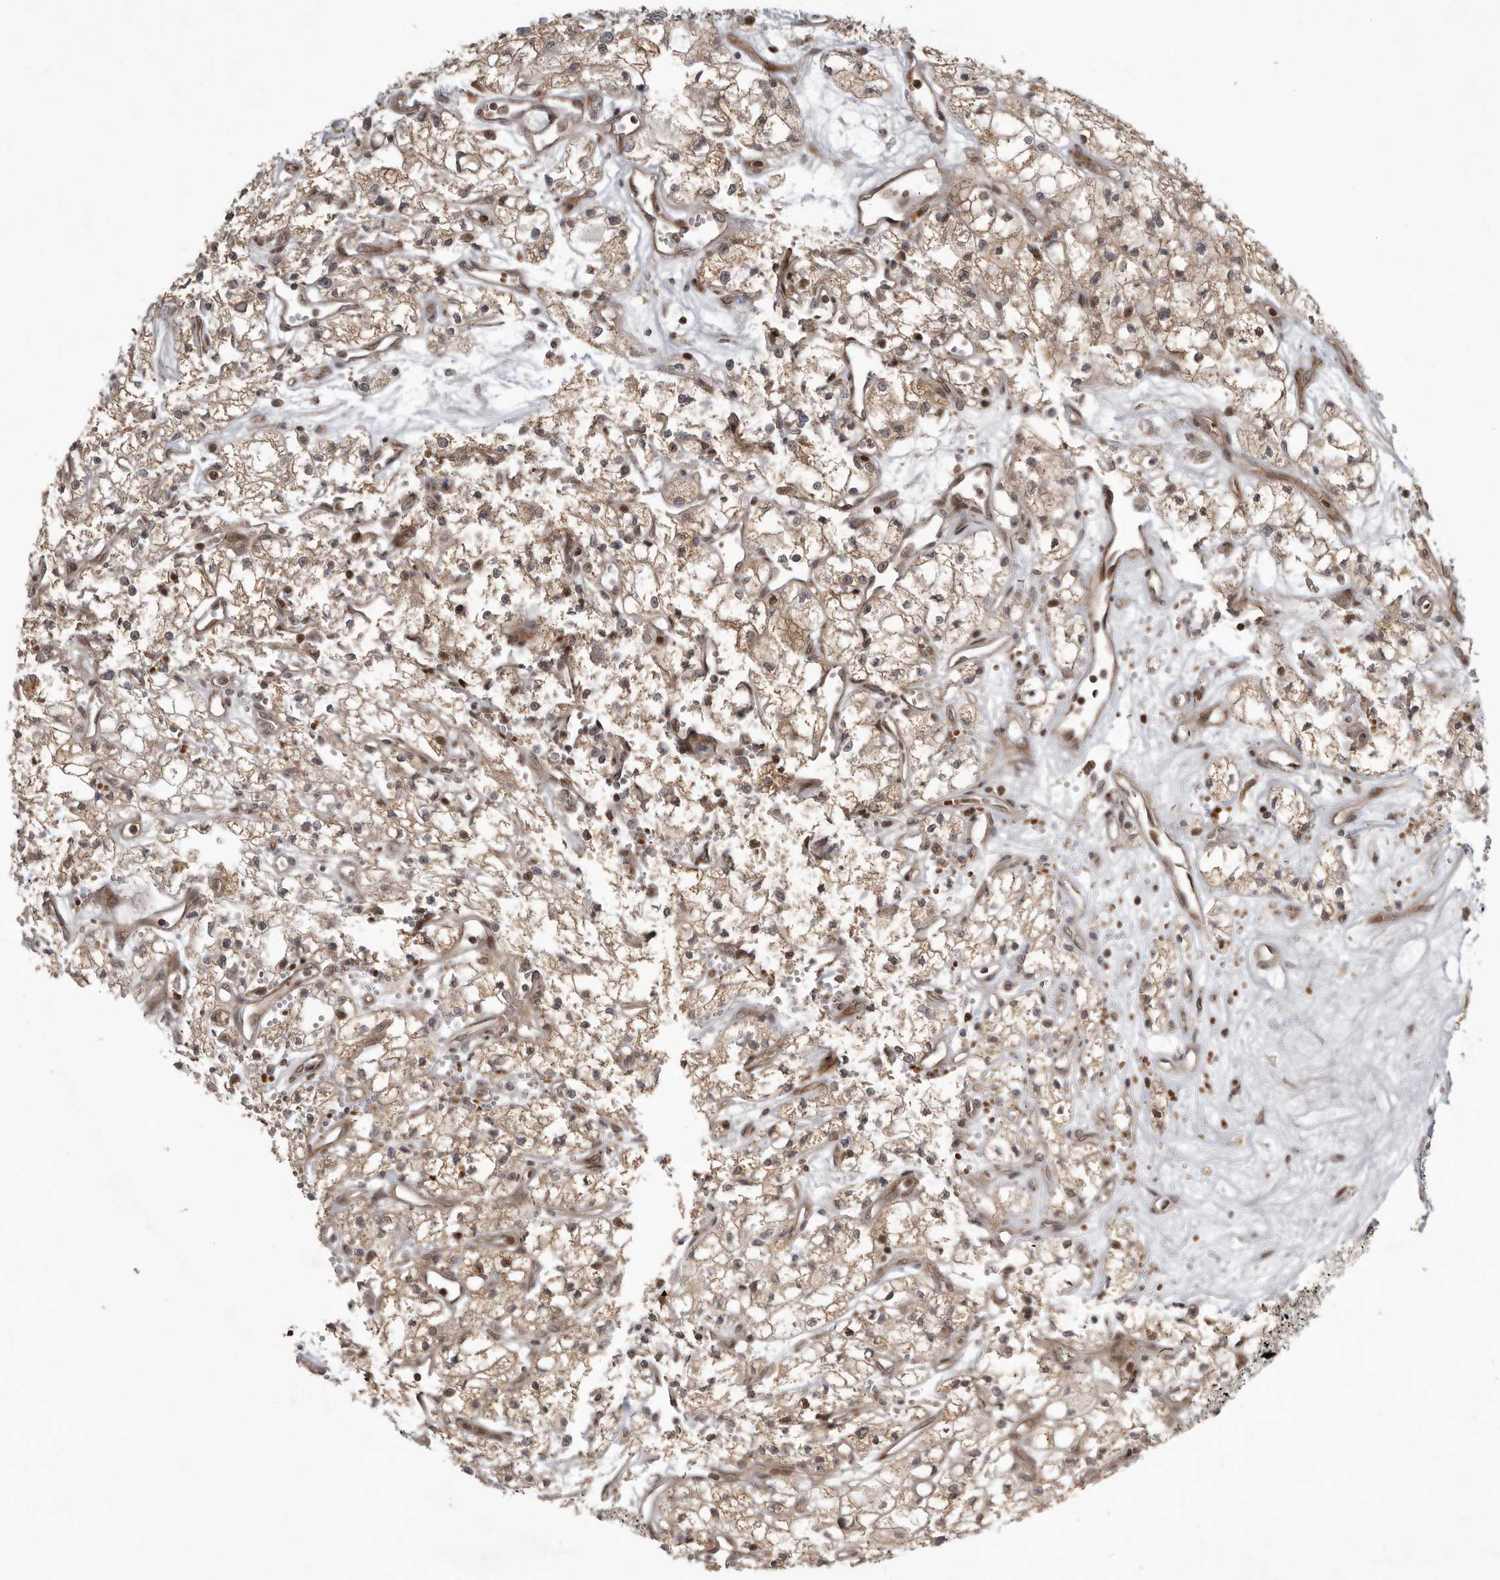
{"staining": {"intensity": "moderate", "quantity": ">75%", "location": "cytoplasmic/membranous,nuclear"}, "tissue": "renal cancer", "cell_type": "Tumor cells", "image_type": "cancer", "snomed": [{"axis": "morphology", "description": "Adenocarcinoma, NOS"}, {"axis": "topography", "description": "Kidney"}], "caption": "Human adenocarcinoma (renal) stained with a protein marker reveals moderate staining in tumor cells.", "gene": "RABIF", "patient": {"sex": "male", "age": 59}}